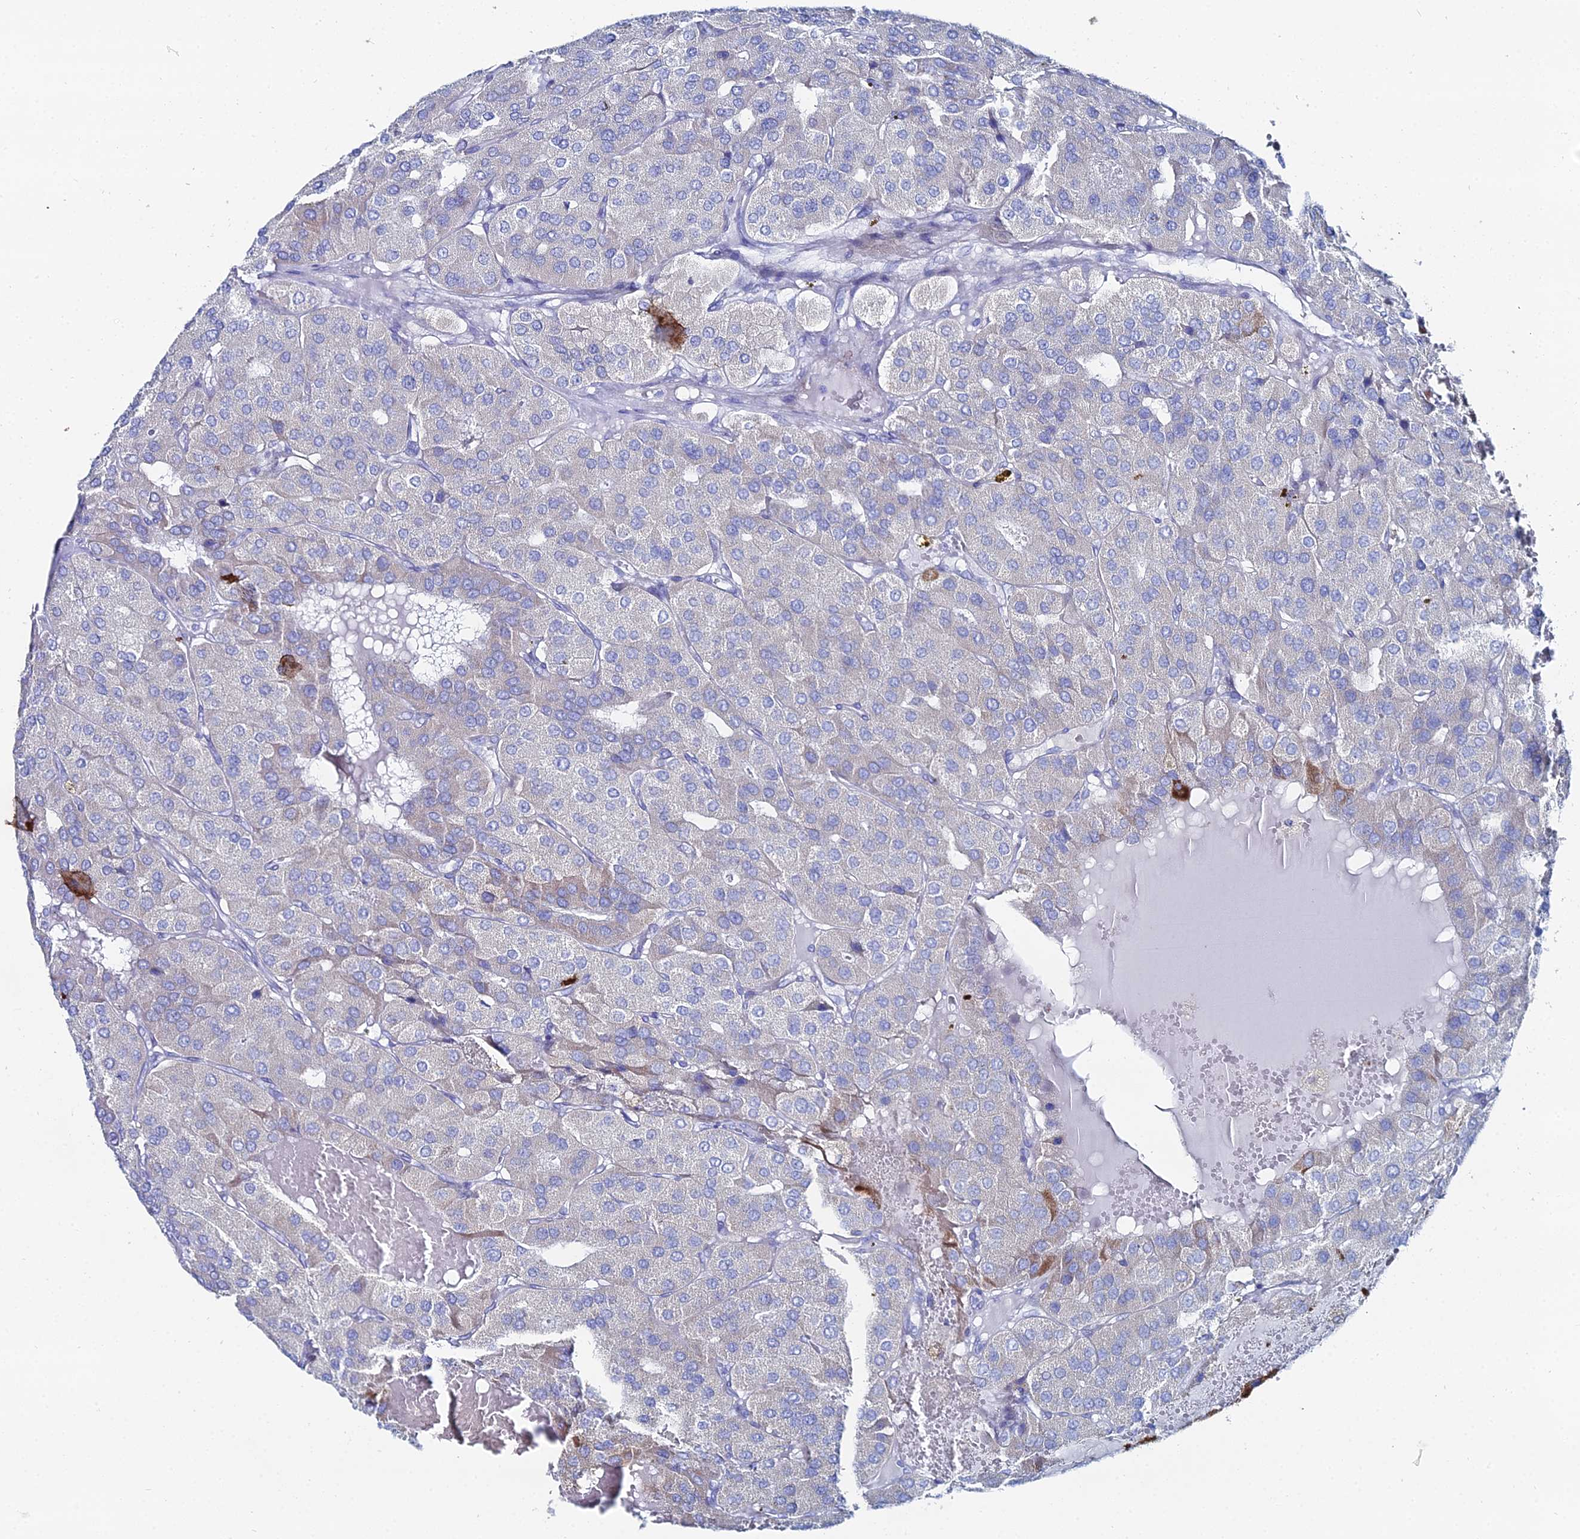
{"staining": {"intensity": "negative", "quantity": "none", "location": "none"}, "tissue": "parathyroid gland", "cell_type": "Glandular cells", "image_type": "normal", "snomed": [{"axis": "morphology", "description": "Normal tissue, NOS"}, {"axis": "morphology", "description": "Adenoma, NOS"}, {"axis": "topography", "description": "Parathyroid gland"}], "caption": "Immunohistochemistry (IHC) photomicrograph of benign parathyroid gland stained for a protein (brown), which shows no staining in glandular cells.", "gene": "DHX34", "patient": {"sex": "female", "age": 86}}